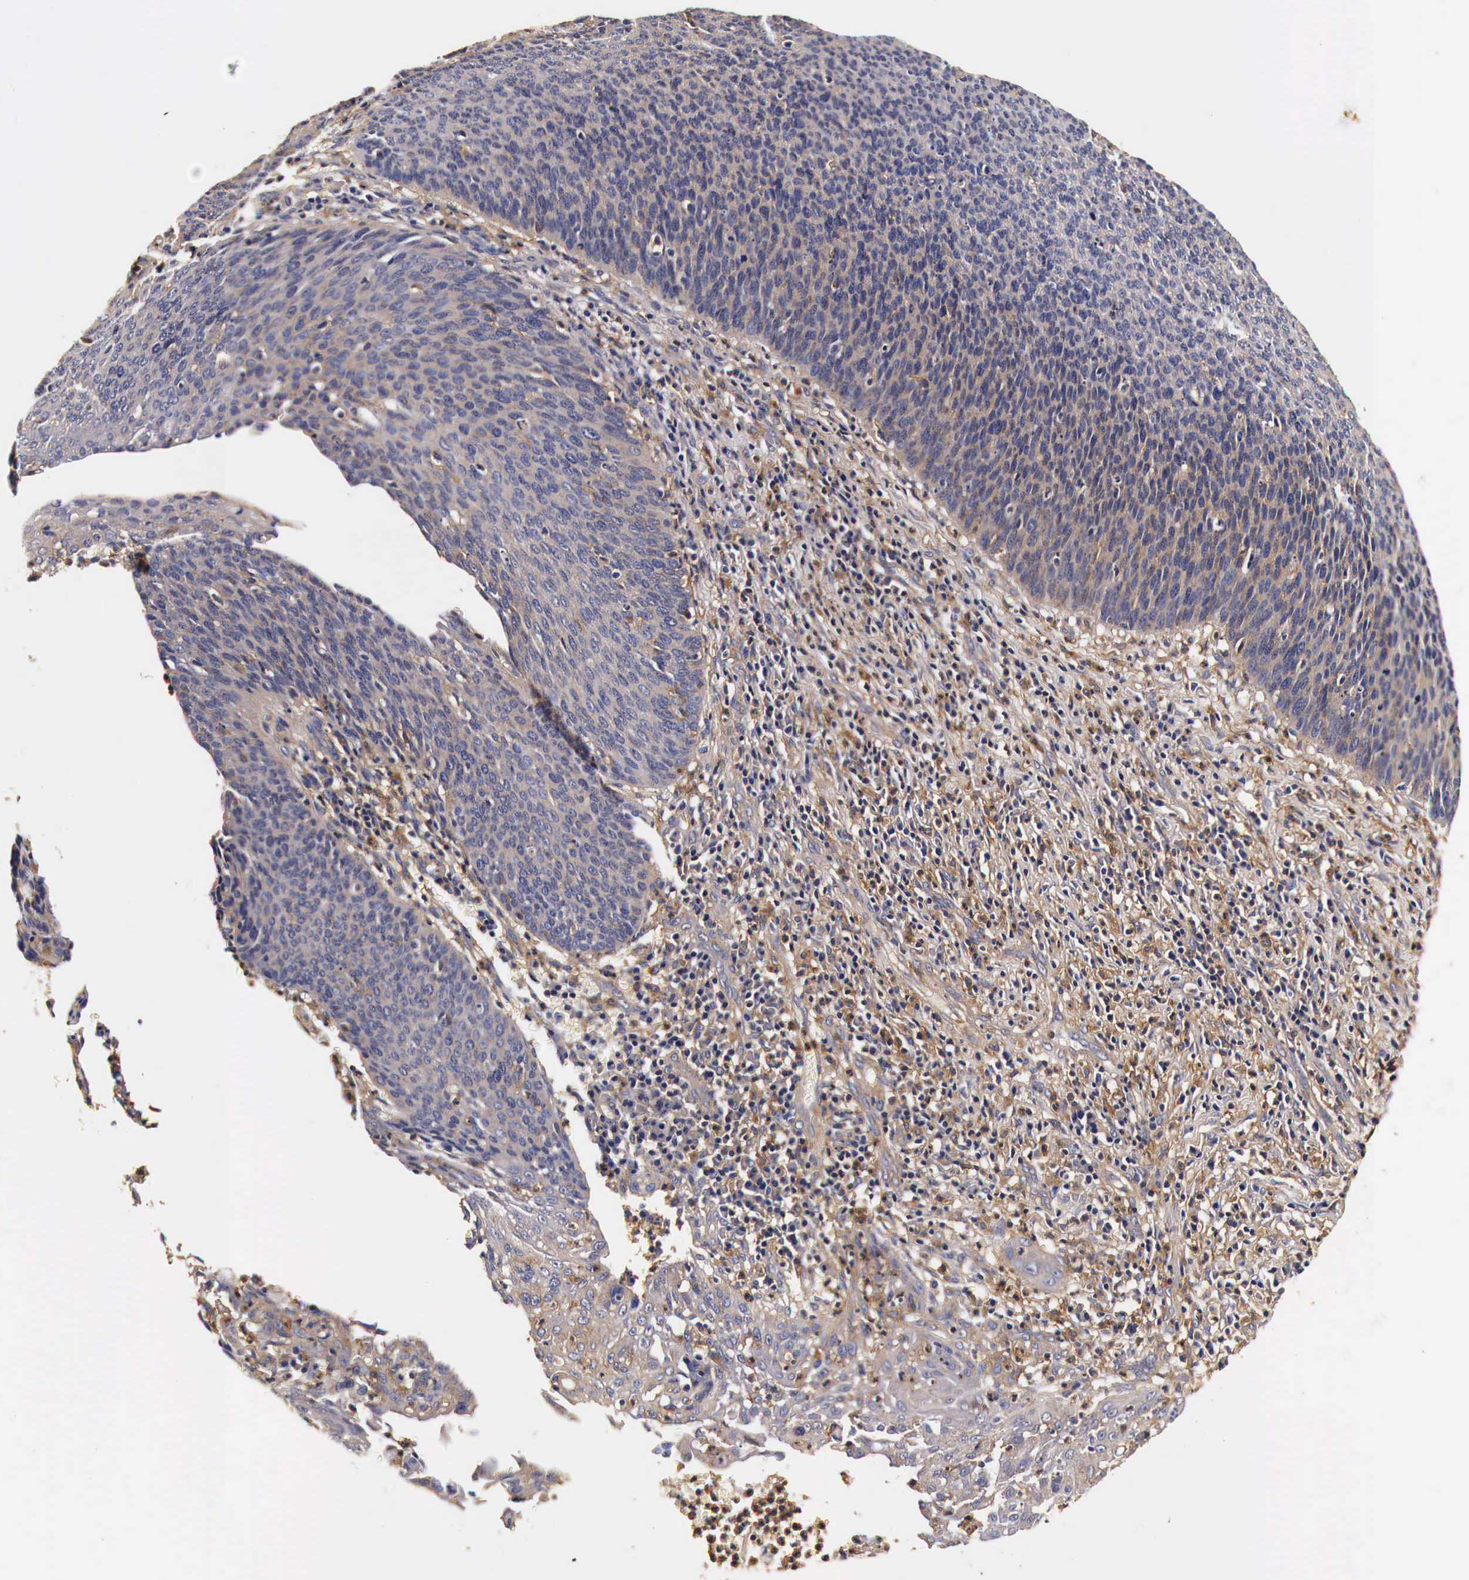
{"staining": {"intensity": "weak", "quantity": "25%-75%", "location": "cytoplasmic/membranous"}, "tissue": "cervical cancer", "cell_type": "Tumor cells", "image_type": "cancer", "snomed": [{"axis": "morphology", "description": "Squamous cell carcinoma, NOS"}, {"axis": "topography", "description": "Cervix"}], "caption": "Squamous cell carcinoma (cervical) stained for a protein exhibits weak cytoplasmic/membranous positivity in tumor cells.", "gene": "RP2", "patient": {"sex": "female", "age": 41}}